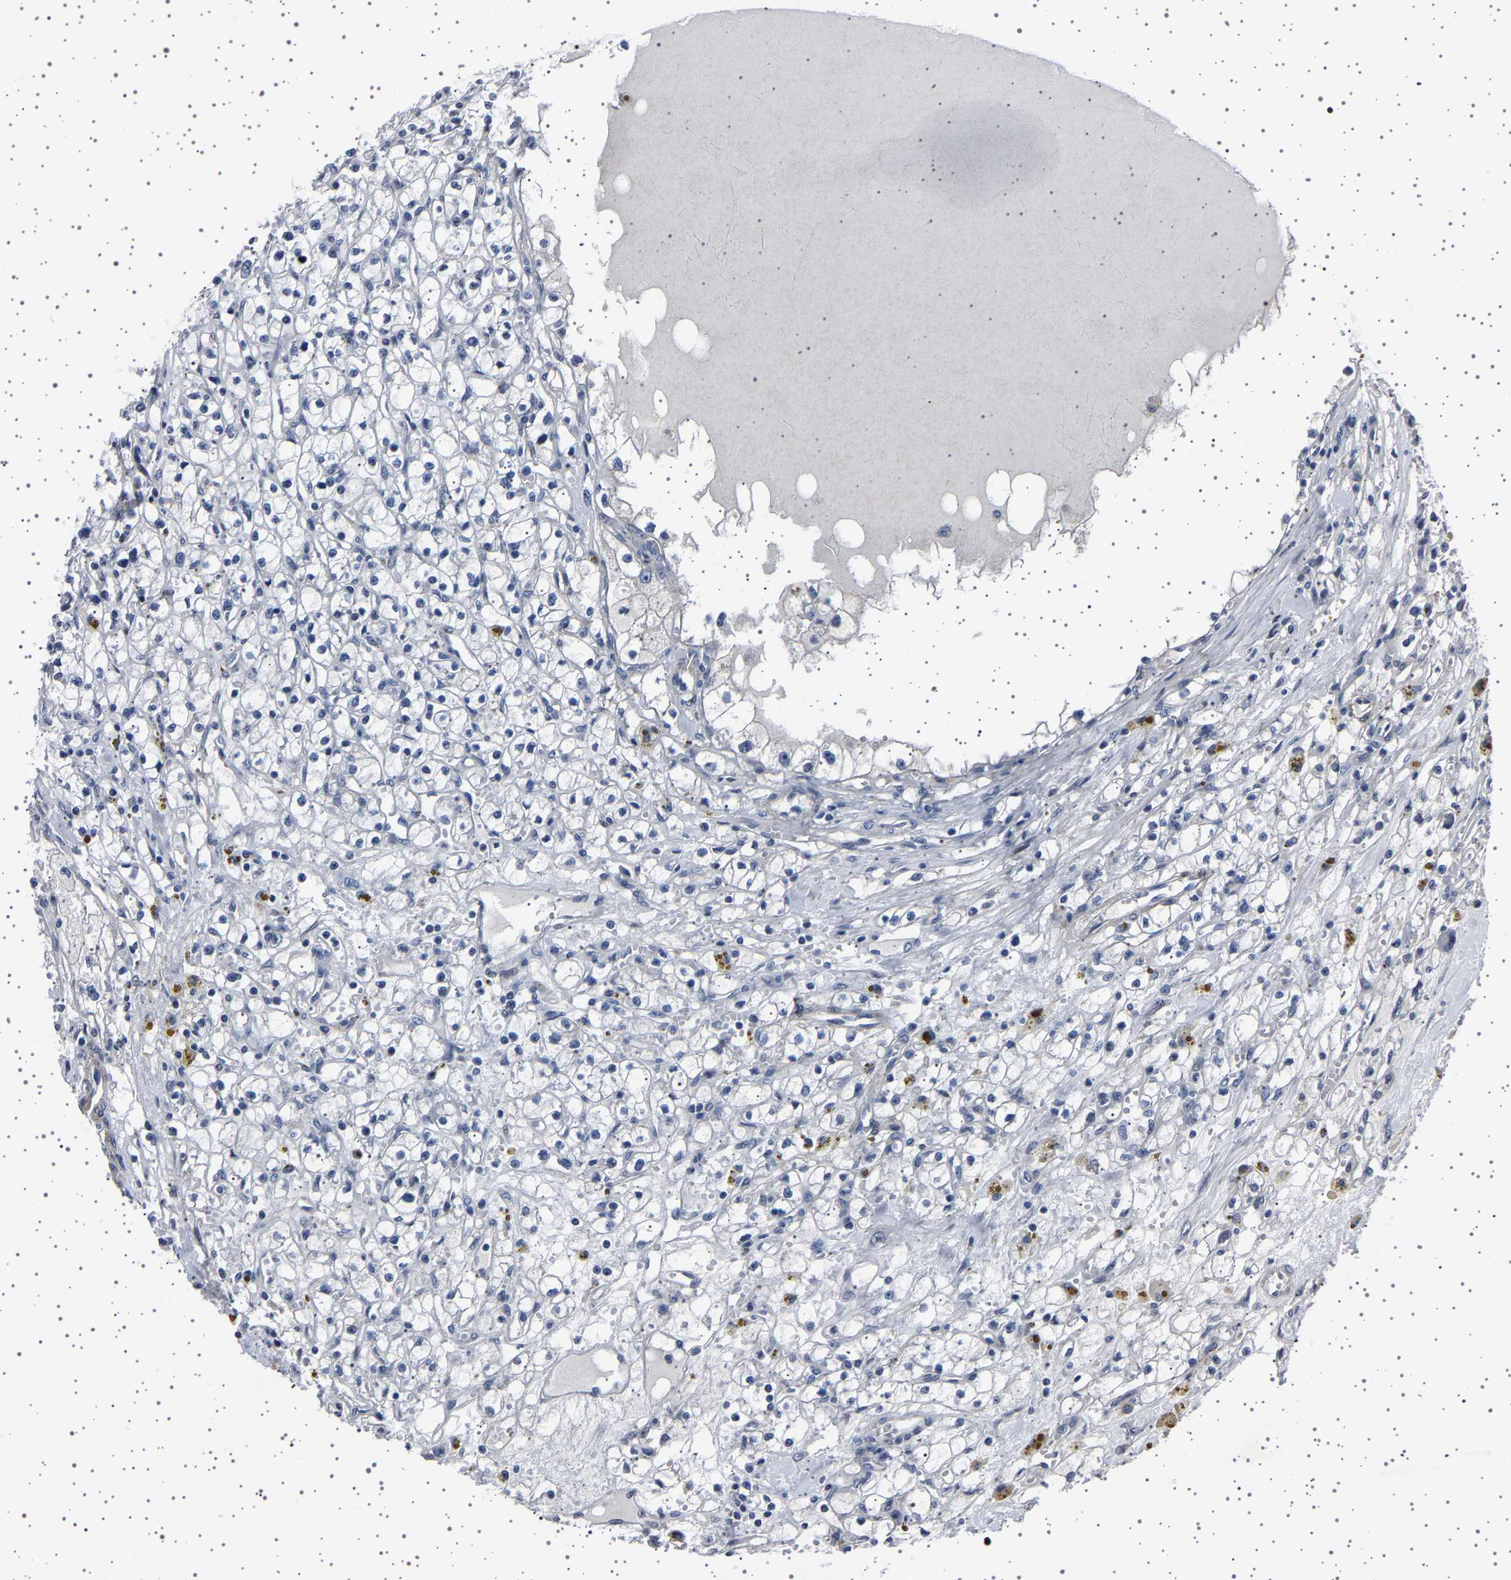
{"staining": {"intensity": "negative", "quantity": "none", "location": "none"}, "tissue": "renal cancer", "cell_type": "Tumor cells", "image_type": "cancer", "snomed": [{"axis": "morphology", "description": "Adenocarcinoma, NOS"}, {"axis": "topography", "description": "Kidney"}], "caption": "An image of adenocarcinoma (renal) stained for a protein demonstrates no brown staining in tumor cells.", "gene": "PAK5", "patient": {"sex": "male", "age": 56}}